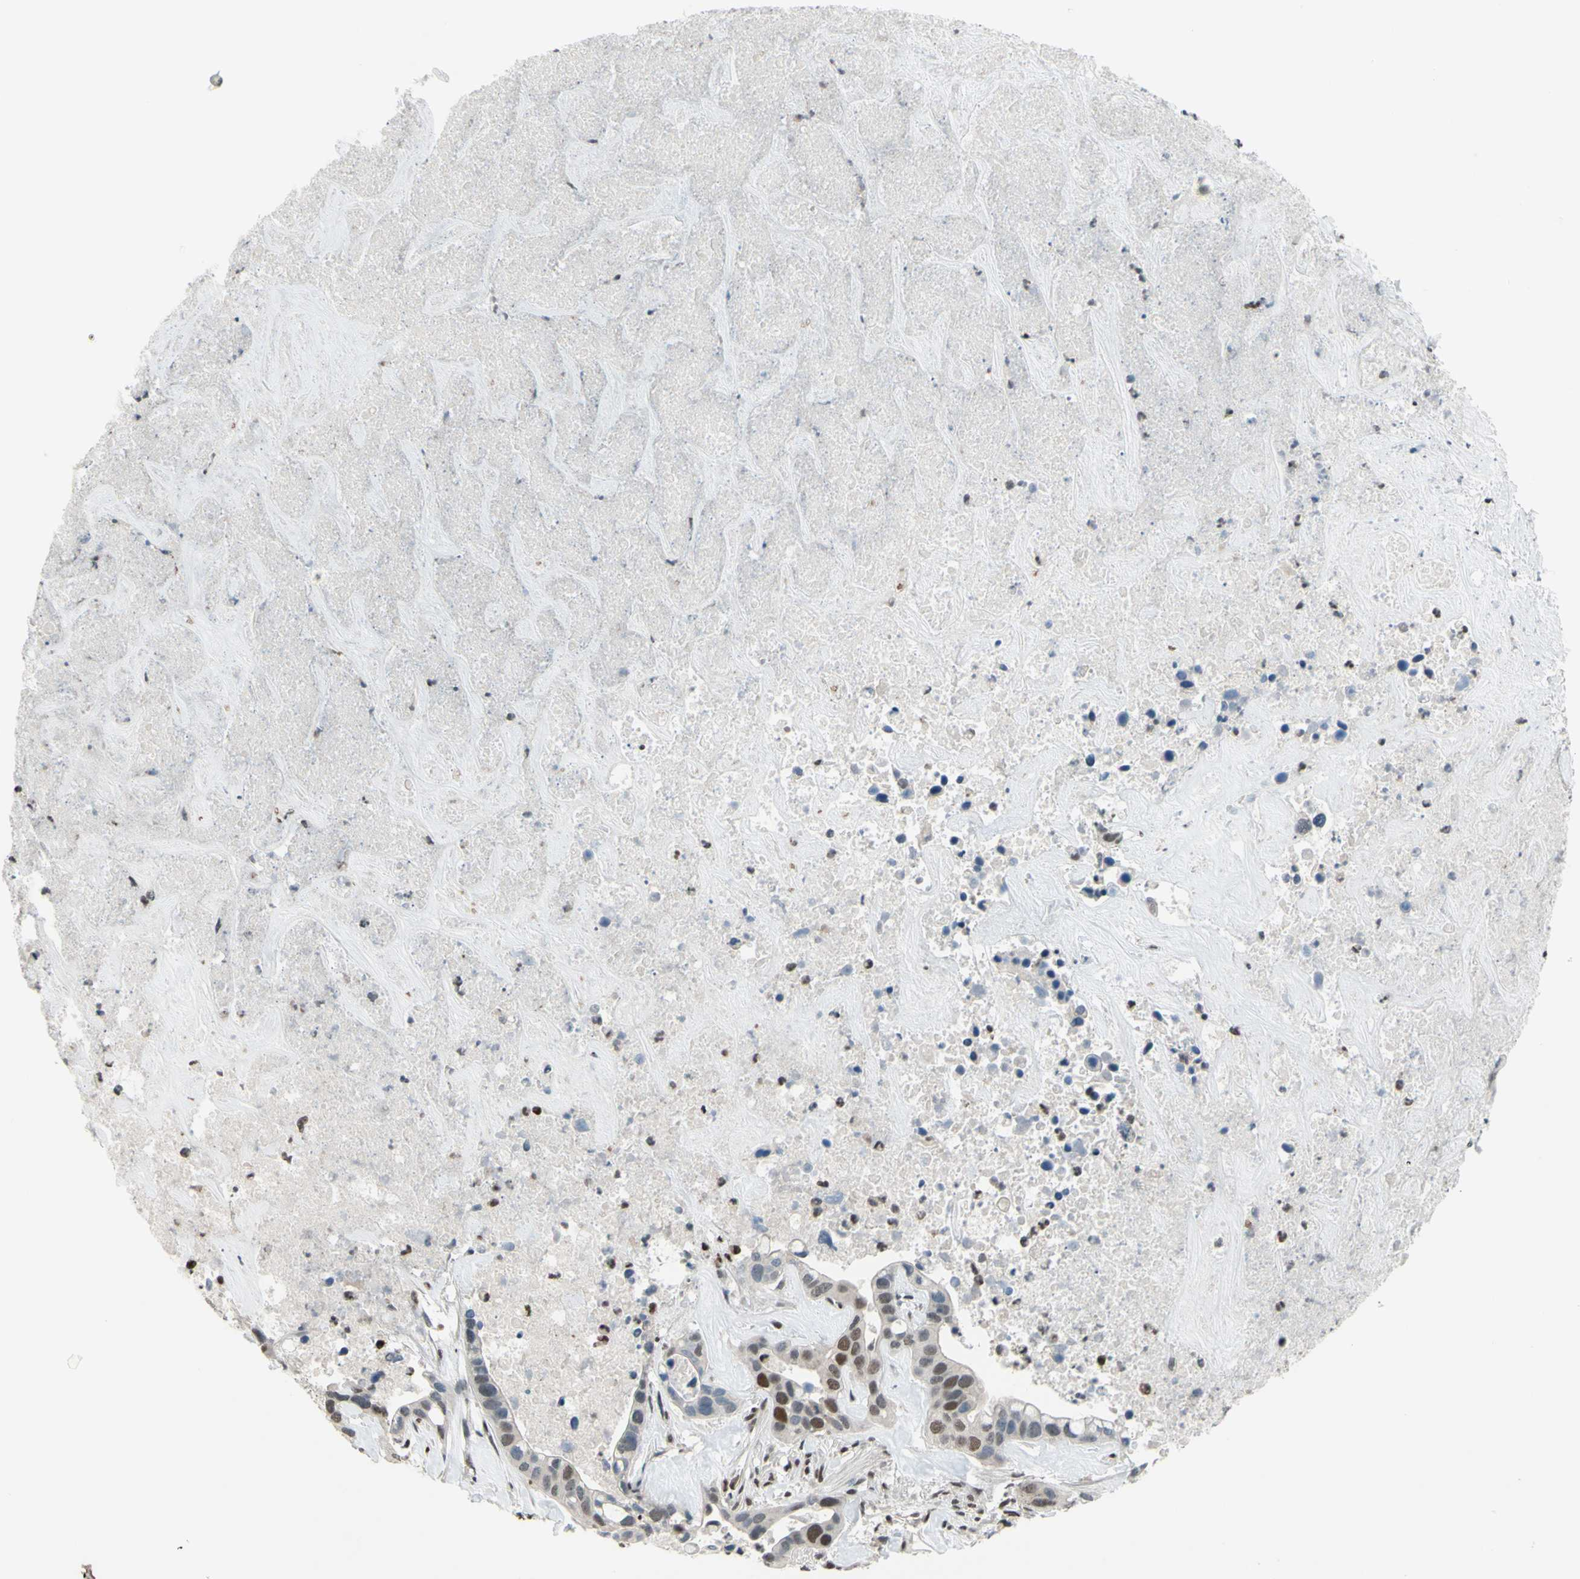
{"staining": {"intensity": "moderate", "quantity": "25%-75%", "location": "cytoplasmic/membranous,nuclear"}, "tissue": "liver cancer", "cell_type": "Tumor cells", "image_type": "cancer", "snomed": [{"axis": "morphology", "description": "Cholangiocarcinoma"}, {"axis": "topography", "description": "Liver"}], "caption": "Liver cancer was stained to show a protein in brown. There is medium levels of moderate cytoplasmic/membranous and nuclear expression in about 25%-75% of tumor cells.", "gene": "FKBP5", "patient": {"sex": "female", "age": 65}}